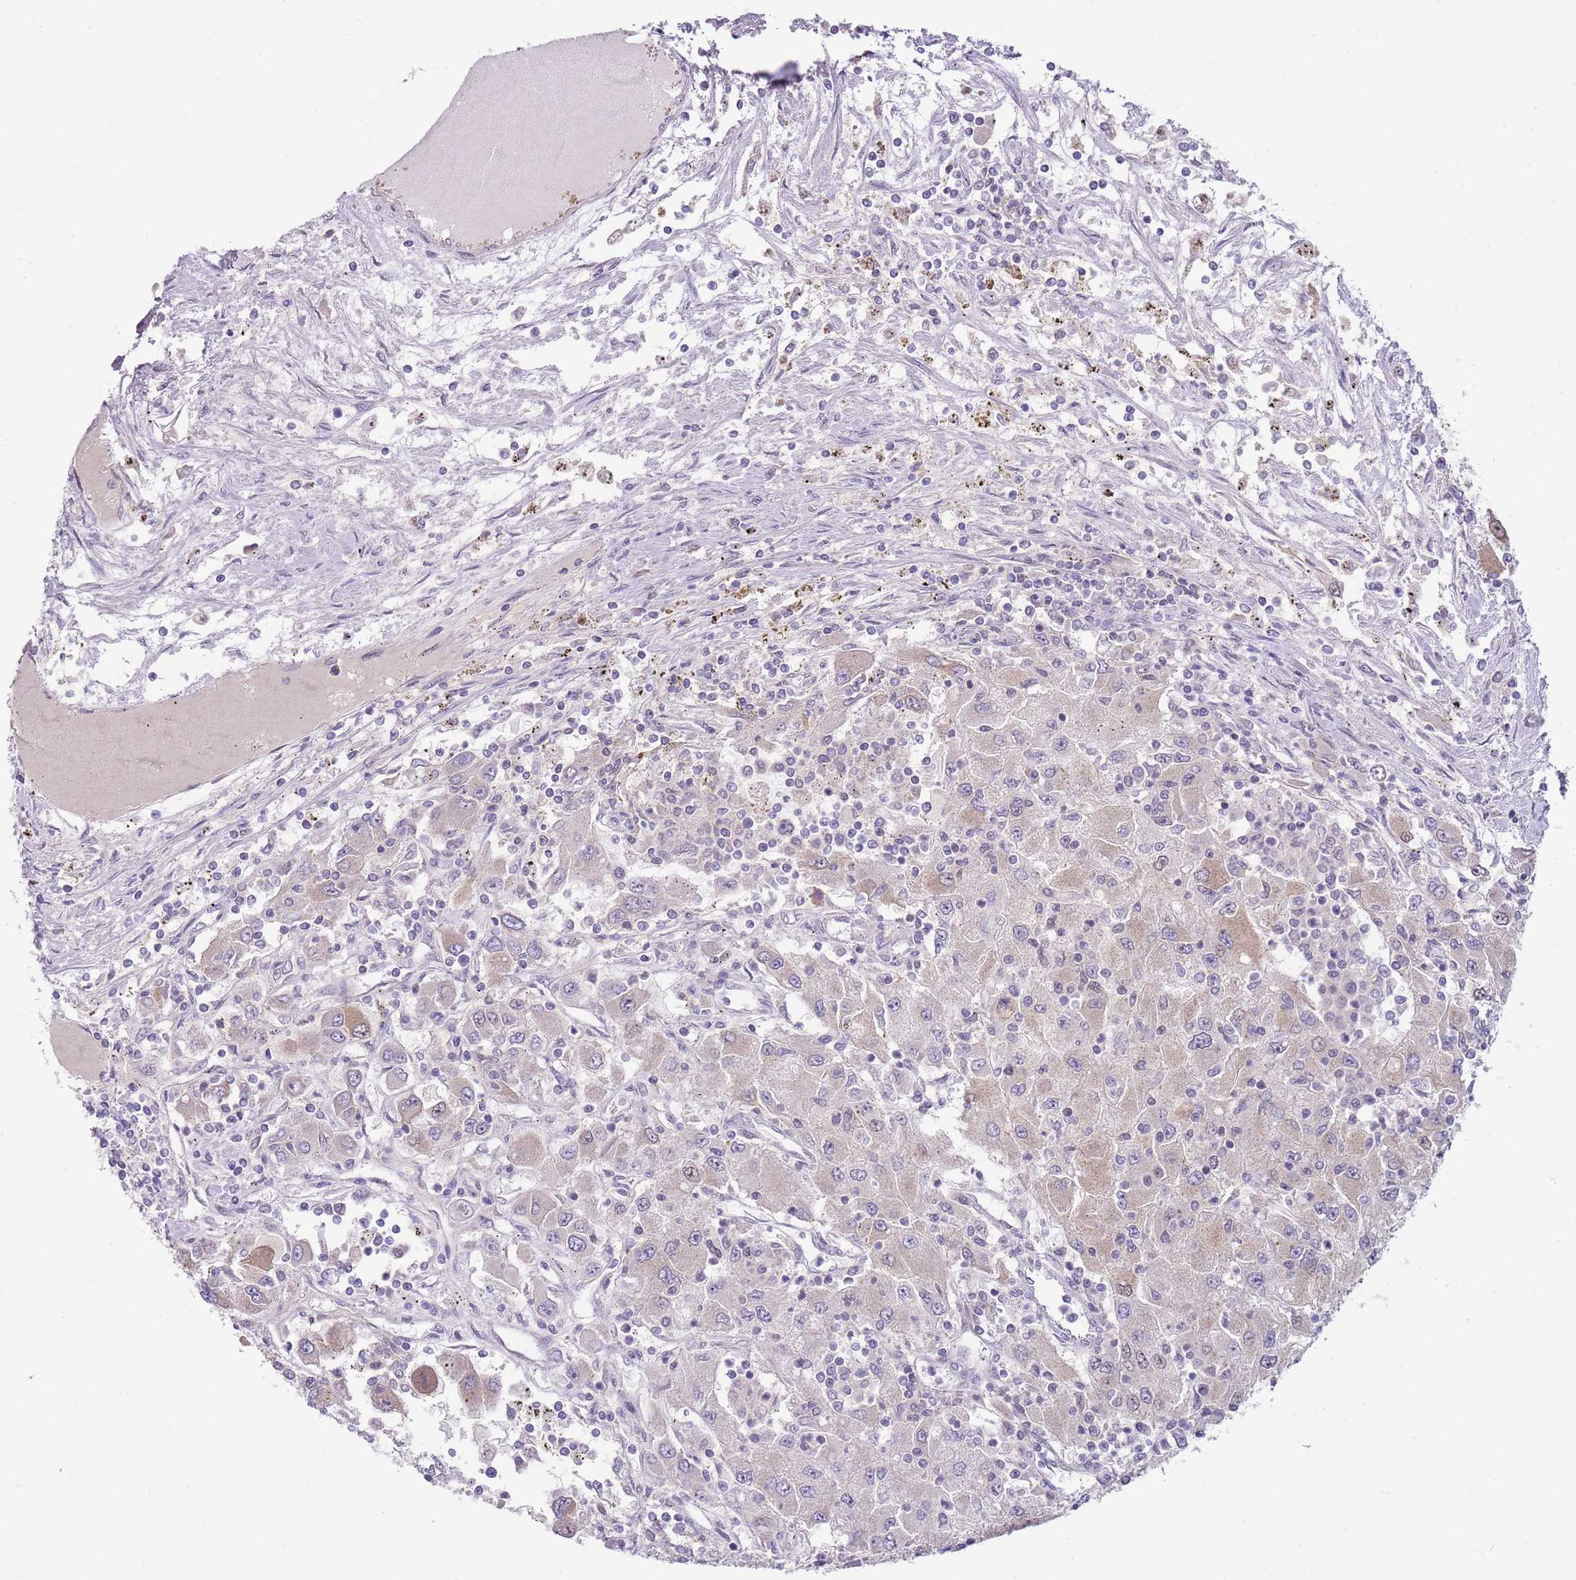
{"staining": {"intensity": "moderate", "quantity": "25%-75%", "location": "nuclear"}, "tissue": "renal cancer", "cell_type": "Tumor cells", "image_type": "cancer", "snomed": [{"axis": "morphology", "description": "Adenocarcinoma, NOS"}, {"axis": "topography", "description": "Kidney"}], "caption": "Immunohistochemical staining of renal adenocarcinoma demonstrates moderate nuclear protein staining in about 25%-75% of tumor cells.", "gene": "TM2D1", "patient": {"sex": "female", "age": 67}}